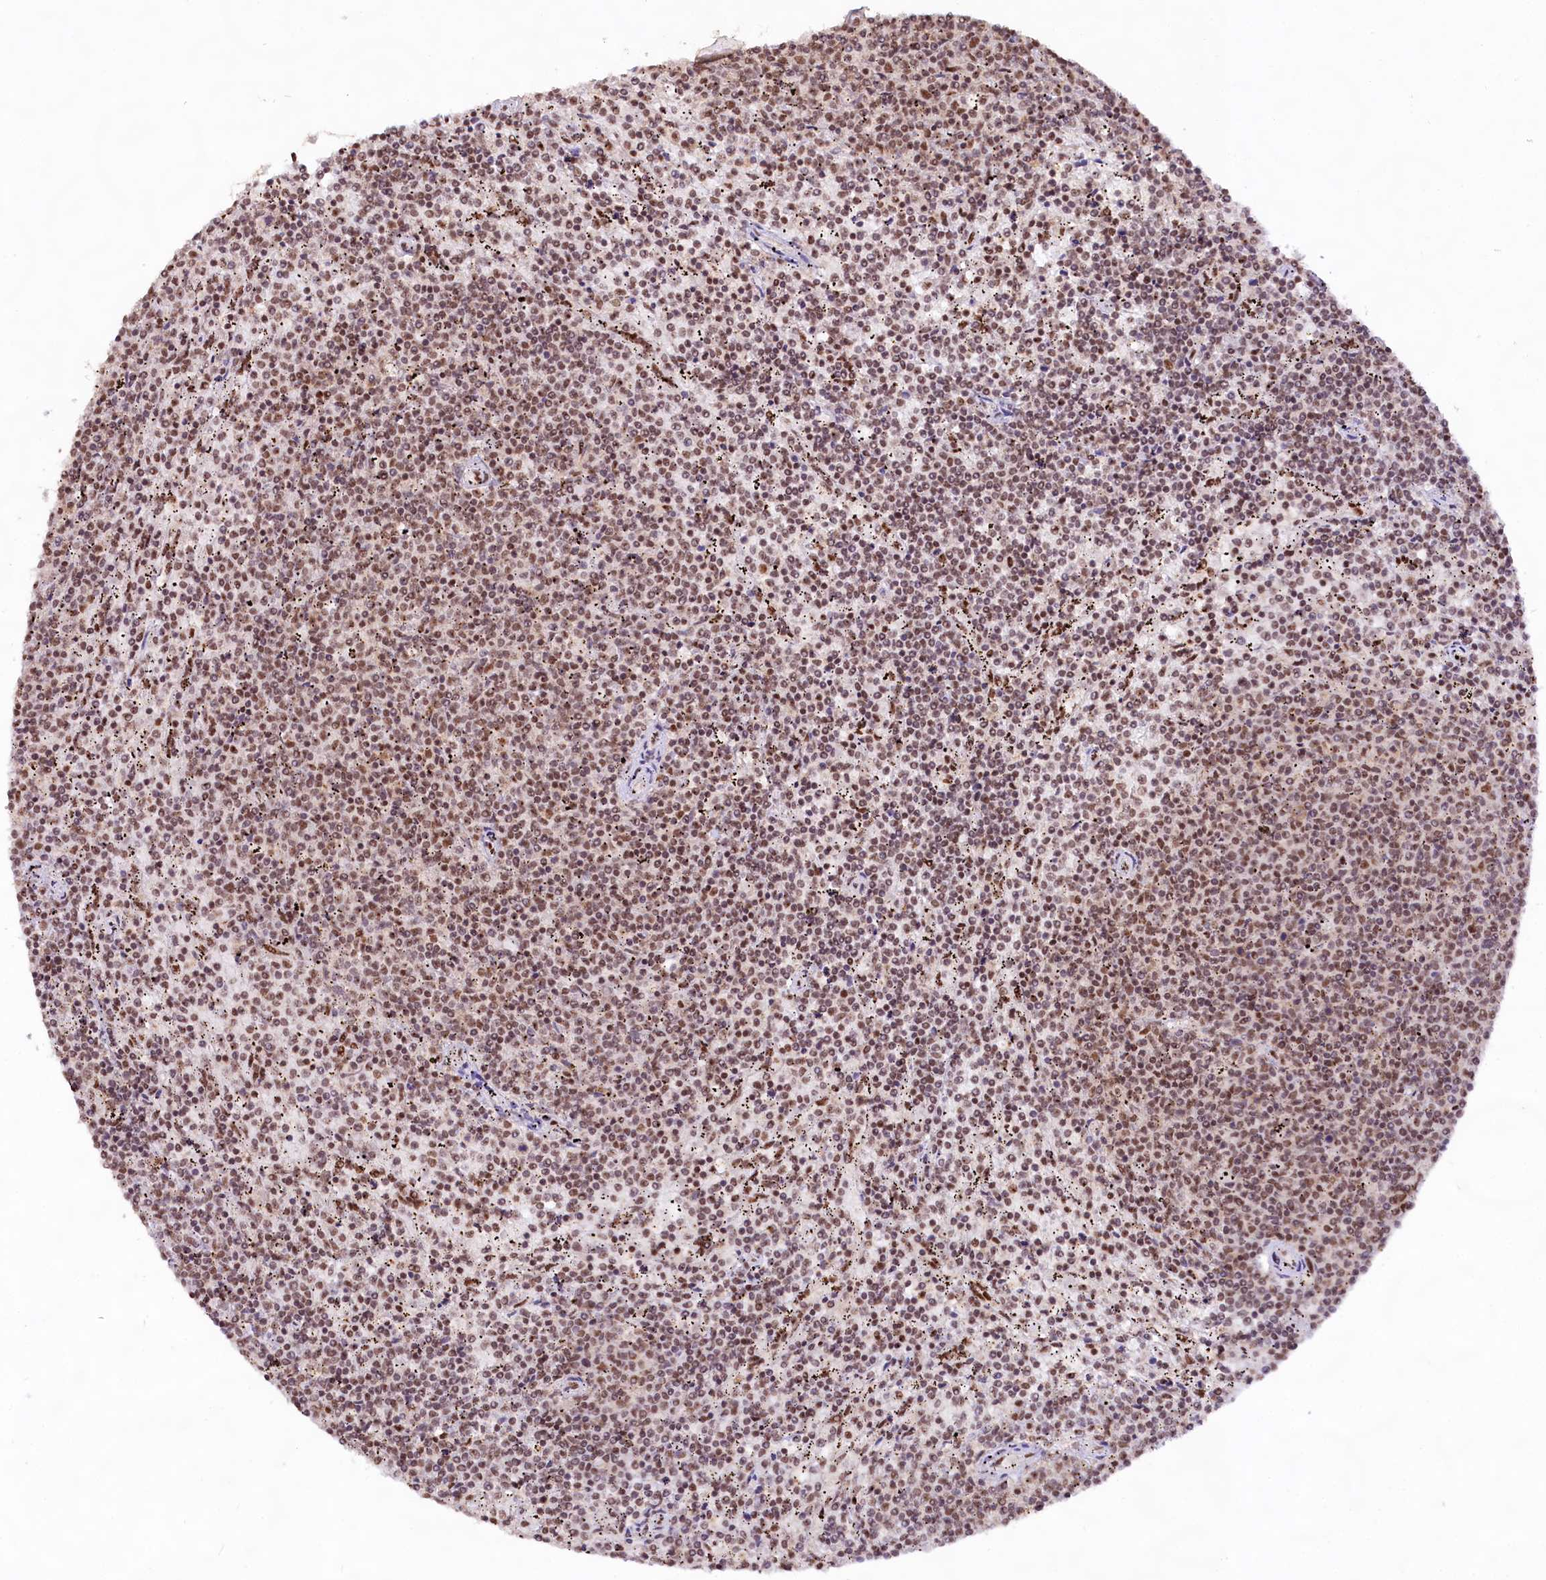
{"staining": {"intensity": "moderate", "quantity": ">75%", "location": "nuclear"}, "tissue": "lymphoma", "cell_type": "Tumor cells", "image_type": "cancer", "snomed": [{"axis": "morphology", "description": "Malignant lymphoma, non-Hodgkin's type, Low grade"}, {"axis": "topography", "description": "Spleen"}], "caption": "An IHC photomicrograph of neoplastic tissue is shown. Protein staining in brown labels moderate nuclear positivity in low-grade malignant lymphoma, non-Hodgkin's type within tumor cells. (DAB (3,3'-diaminobenzidine) IHC, brown staining for protein, blue staining for nuclei).", "gene": "HIRA", "patient": {"sex": "female", "age": 50}}